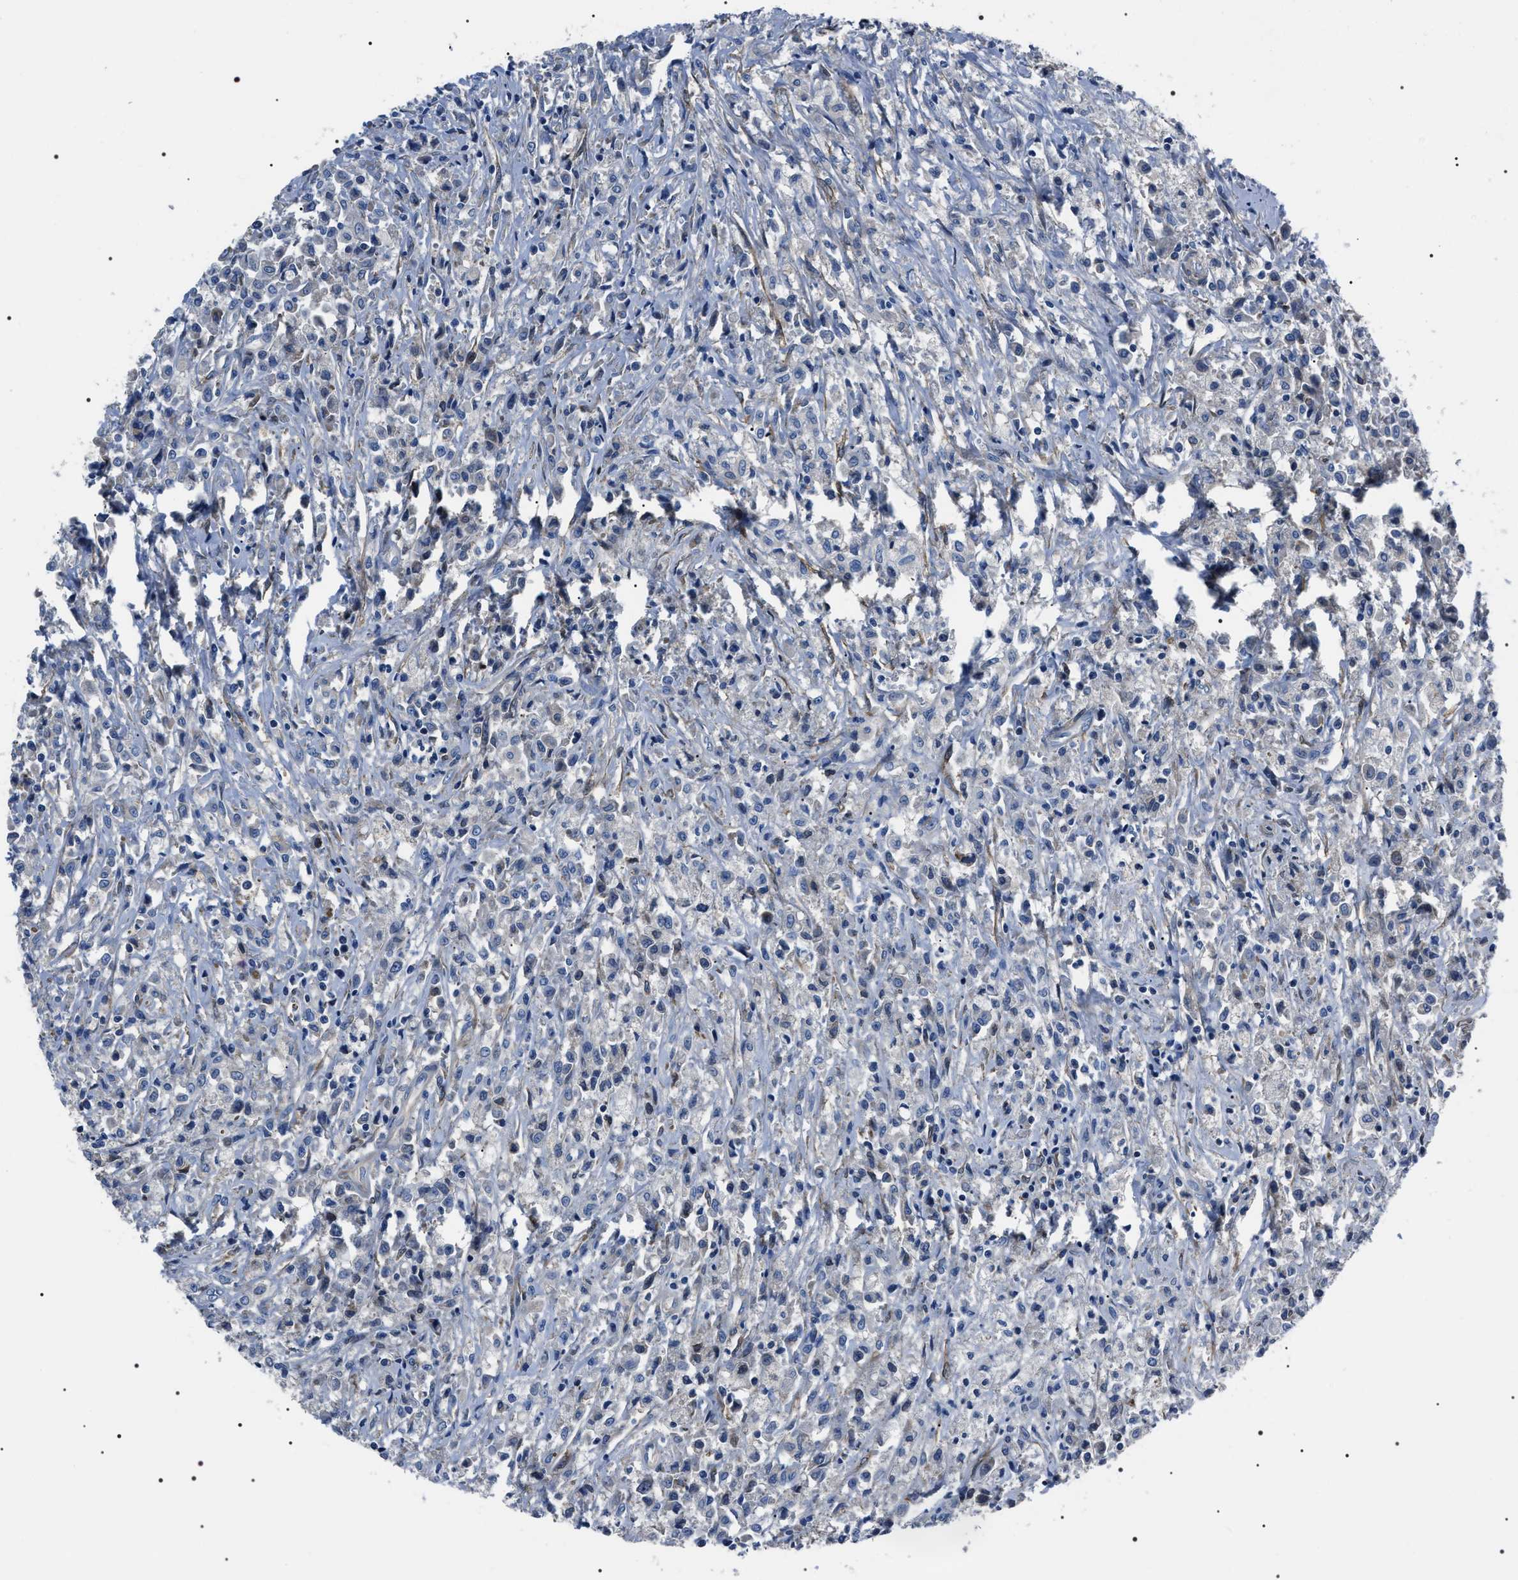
{"staining": {"intensity": "negative", "quantity": "none", "location": "none"}, "tissue": "testis cancer", "cell_type": "Tumor cells", "image_type": "cancer", "snomed": [{"axis": "morphology", "description": "Carcinoma, Embryonal, NOS"}, {"axis": "topography", "description": "Testis"}], "caption": "Immunohistochemistry image of embryonal carcinoma (testis) stained for a protein (brown), which displays no expression in tumor cells. (DAB (3,3'-diaminobenzidine) IHC, high magnification).", "gene": "BAG2", "patient": {"sex": "male", "age": 2}}